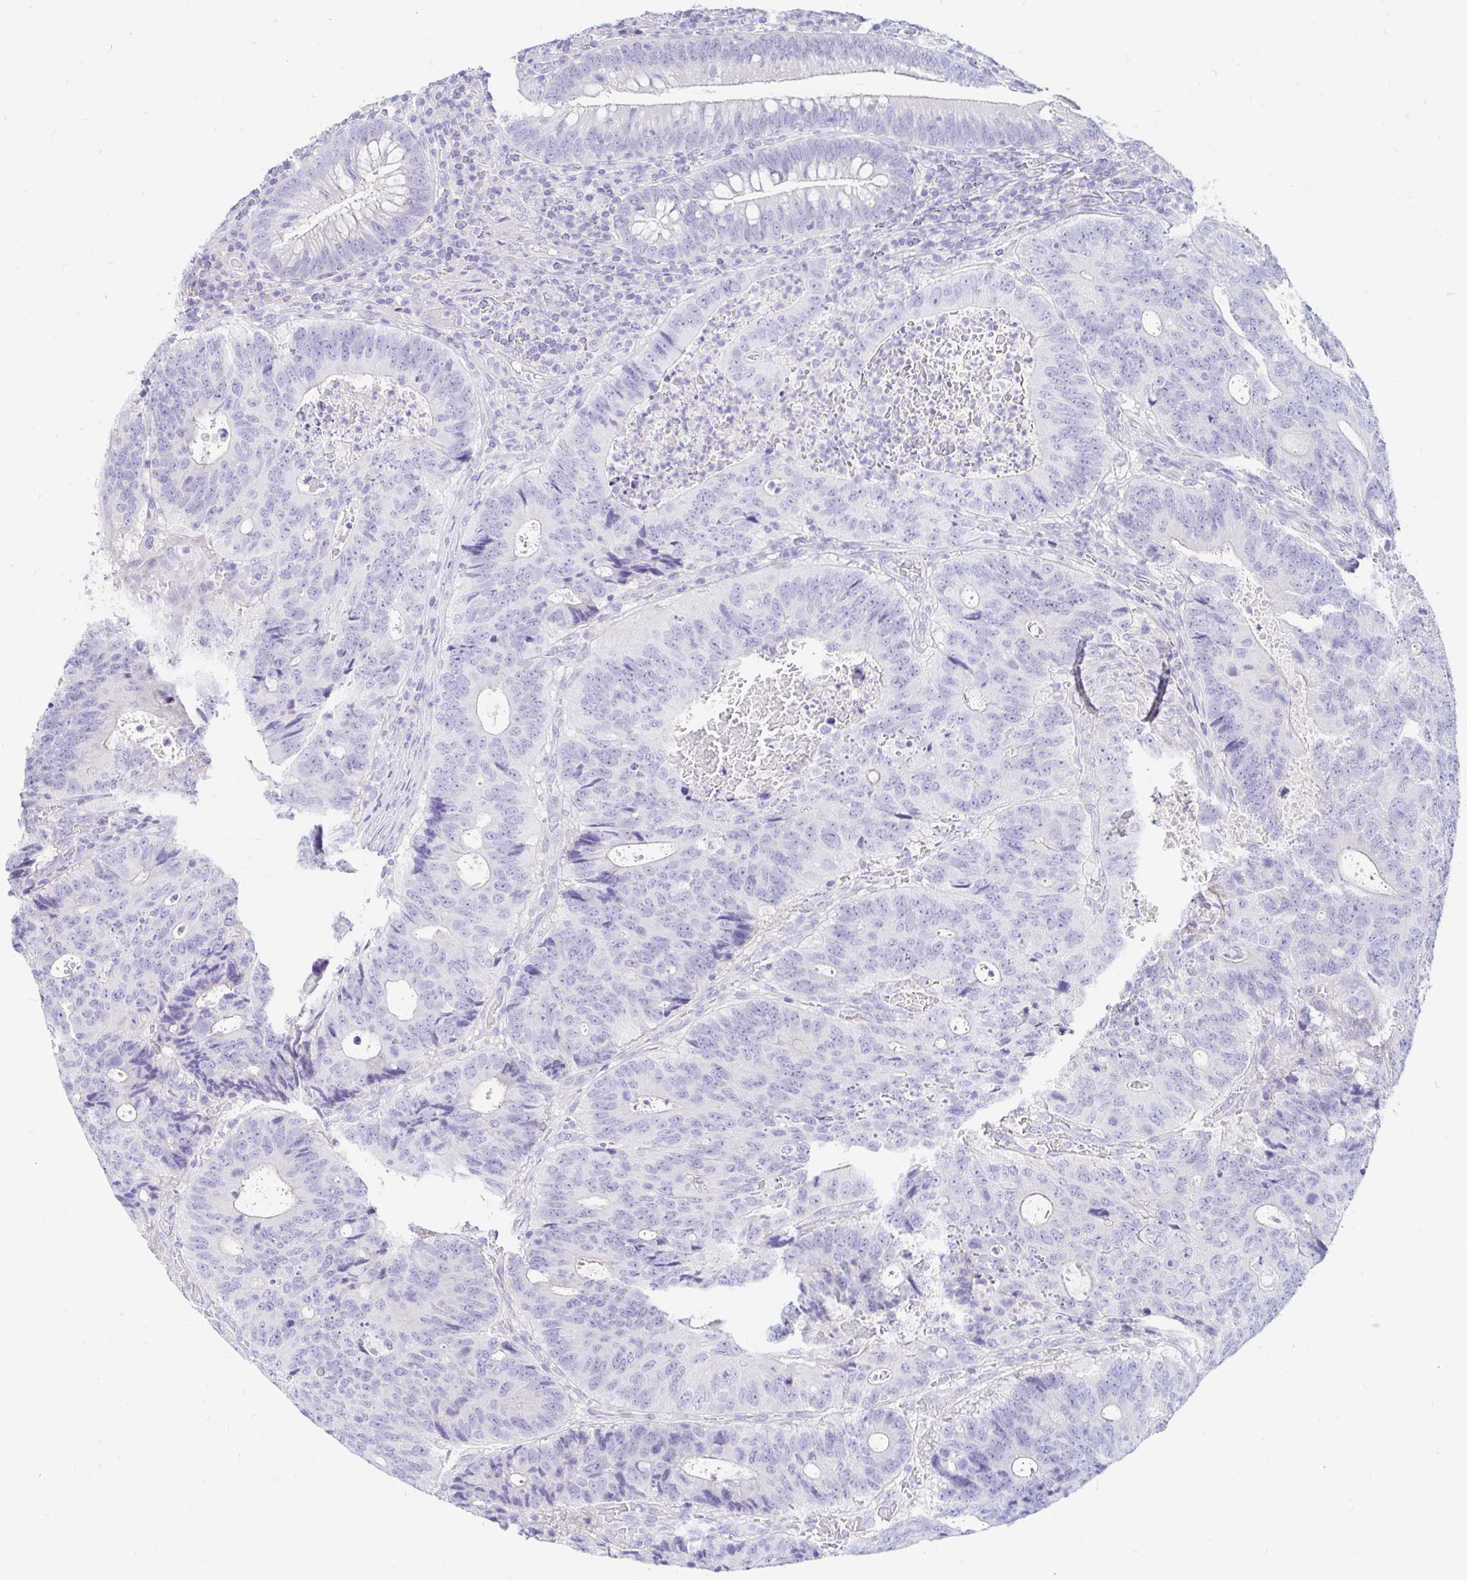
{"staining": {"intensity": "negative", "quantity": "none", "location": "none"}, "tissue": "colorectal cancer", "cell_type": "Tumor cells", "image_type": "cancer", "snomed": [{"axis": "morphology", "description": "Adenocarcinoma, NOS"}, {"axis": "topography", "description": "Colon"}], "caption": "There is no significant expression in tumor cells of adenocarcinoma (colorectal).", "gene": "NR2E1", "patient": {"sex": "male", "age": 62}}